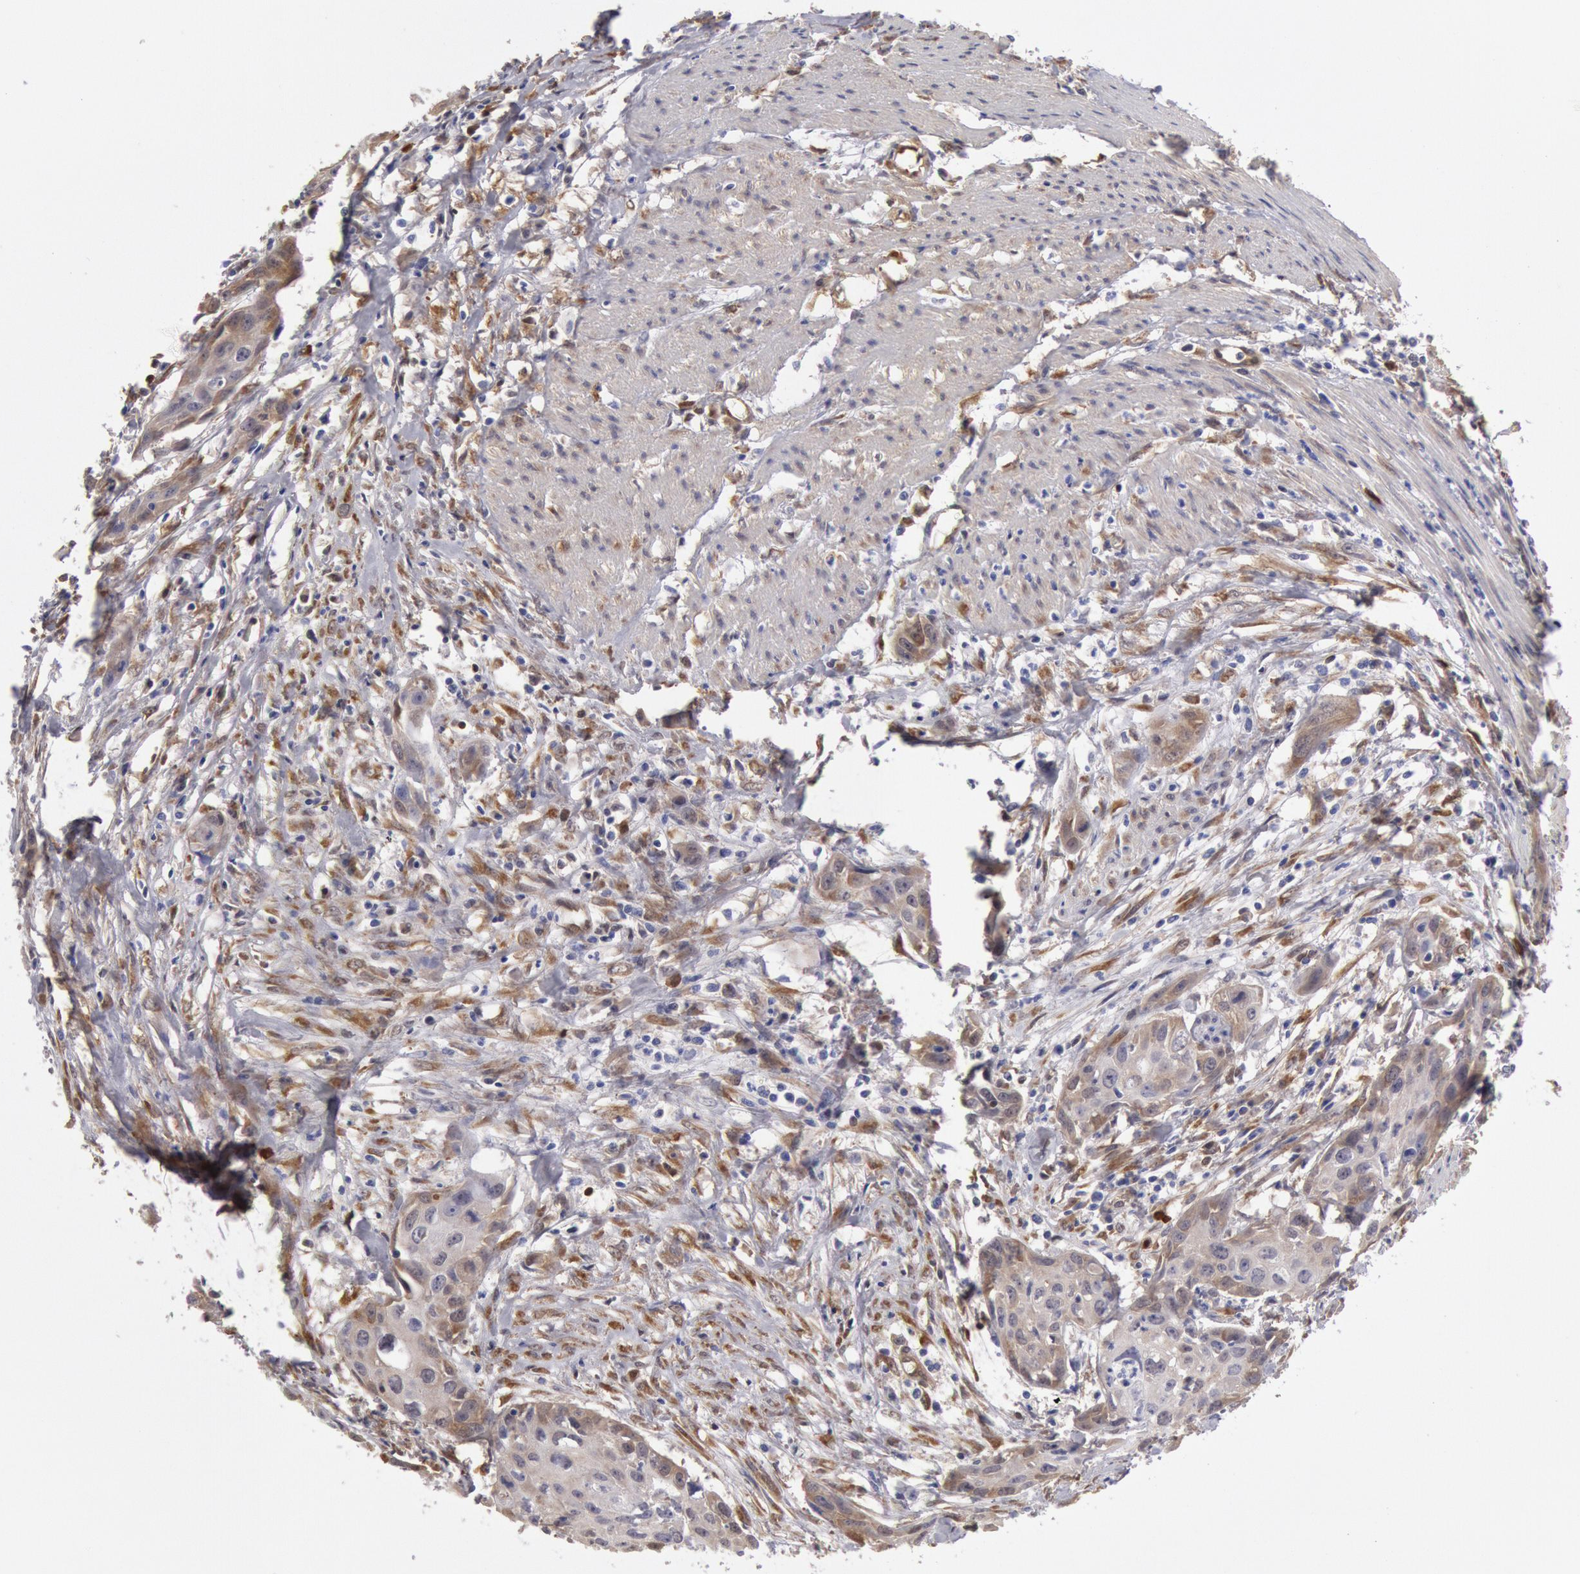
{"staining": {"intensity": "weak", "quantity": "25%-75%", "location": "cytoplasmic/membranous"}, "tissue": "urothelial cancer", "cell_type": "Tumor cells", "image_type": "cancer", "snomed": [{"axis": "morphology", "description": "Urothelial carcinoma, High grade"}, {"axis": "topography", "description": "Urinary bladder"}], "caption": "High-grade urothelial carcinoma was stained to show a protein in brown. There is low levels of weak cytoplasmic/membranous staining in about 25%-75% of tumor cells. The protein of interest is shown in brown color, while the nuclei are stained blue.", "gene": "CCDC50", "patient": {"sex": "male", "age": 54}}